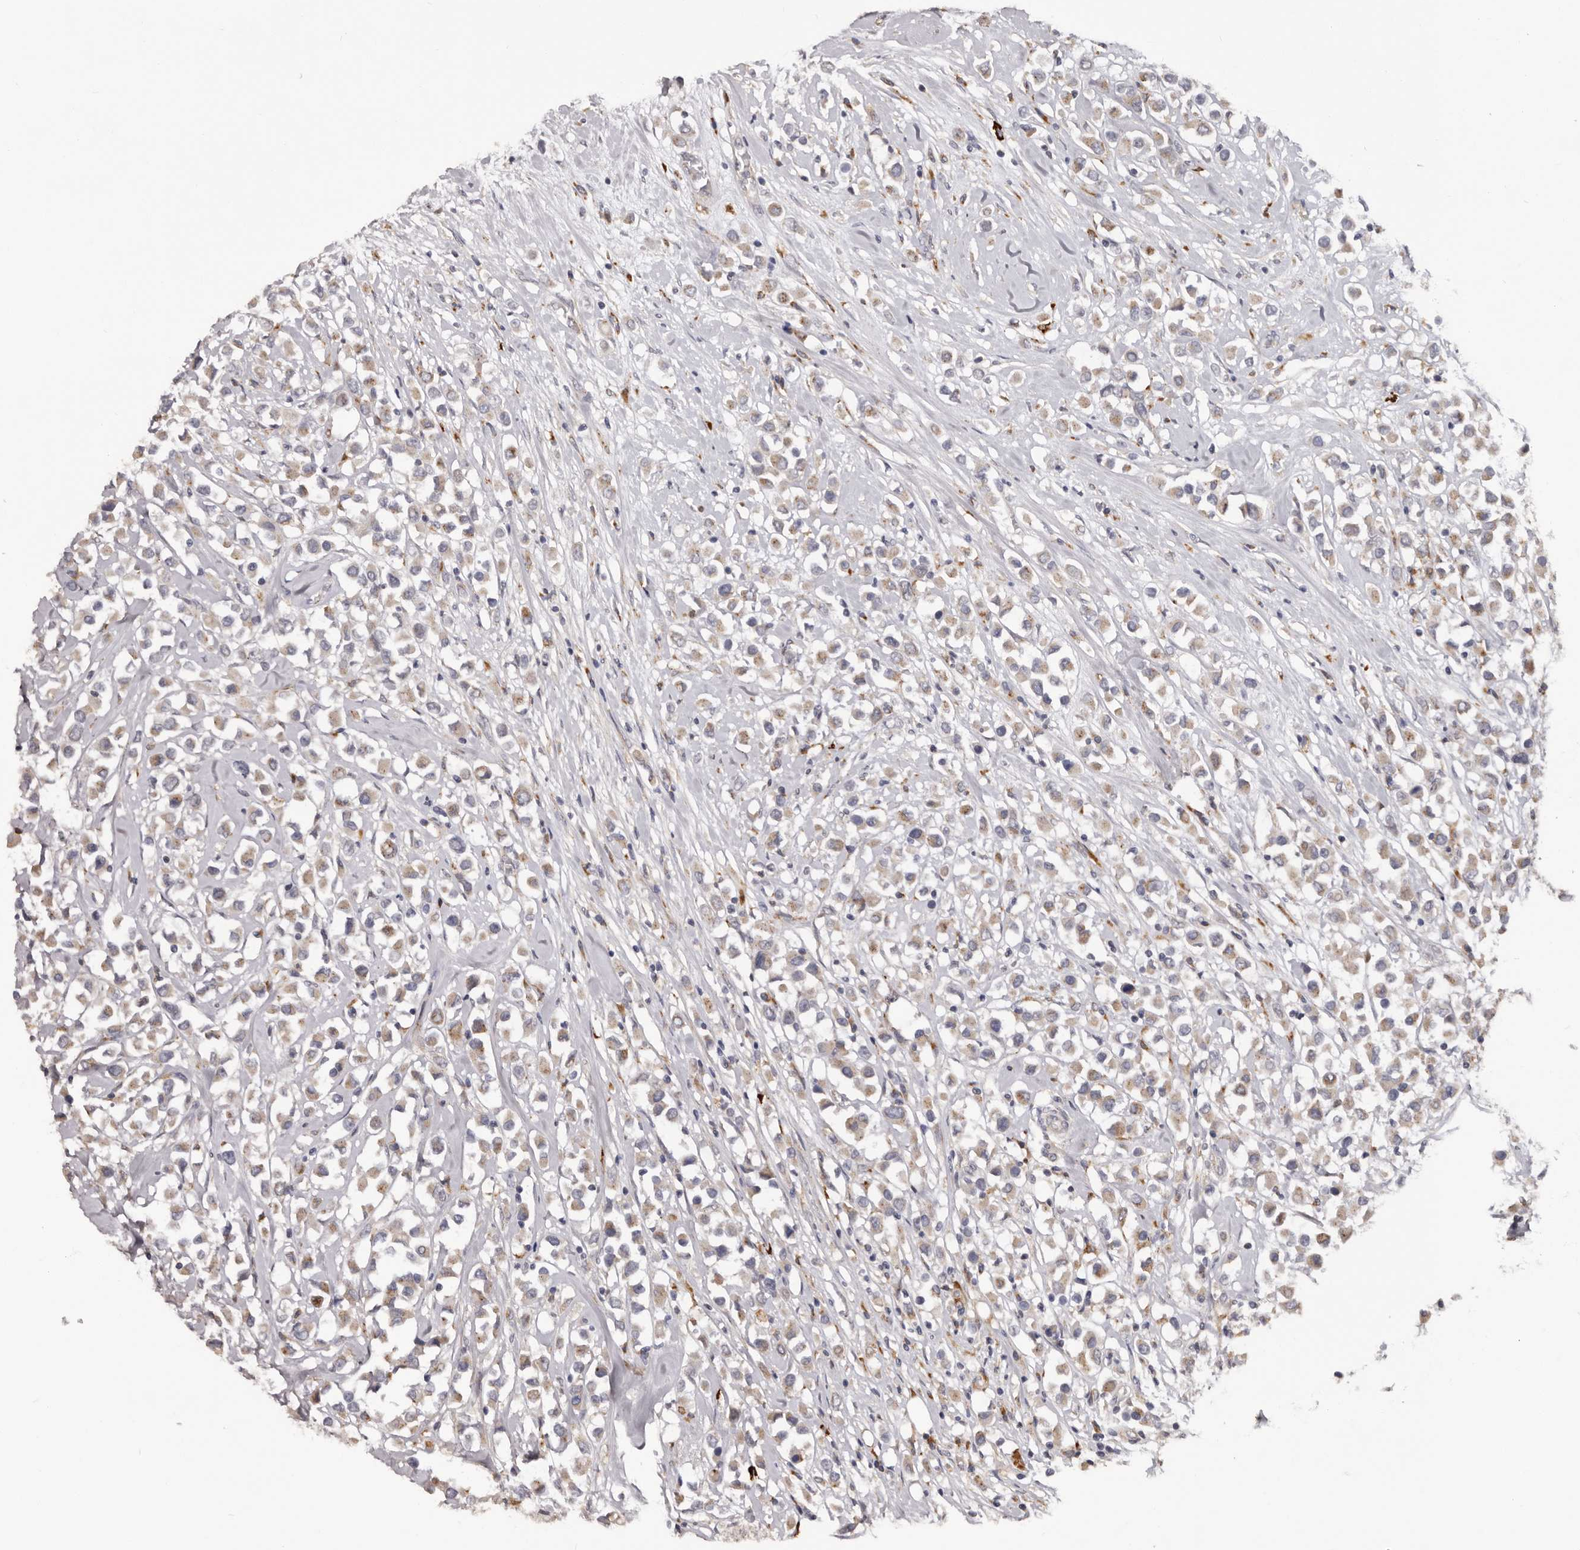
{"staining": {"intensity": "weak", "quantity": "25%-75%", "location": "cytoplasmic/membranous"}, "tissue": "breast cancer", "cell_type": "Tumor cells", "image_type": "cancer", "snomed": [{"axis": "morphology", "description": "Duct carcinoma"}, {"axis": "topography", "description": "Breast"}], "caption": "The histopathology image reveals immunohistochemical staining of invasive ductal carcinoma (breast). There is weak cytoplasmic/membranous expression is appreciated in about 25%-75% of tumor cells.", "gene": "DAP", "patient": {"sex": "female", "age": 61}}